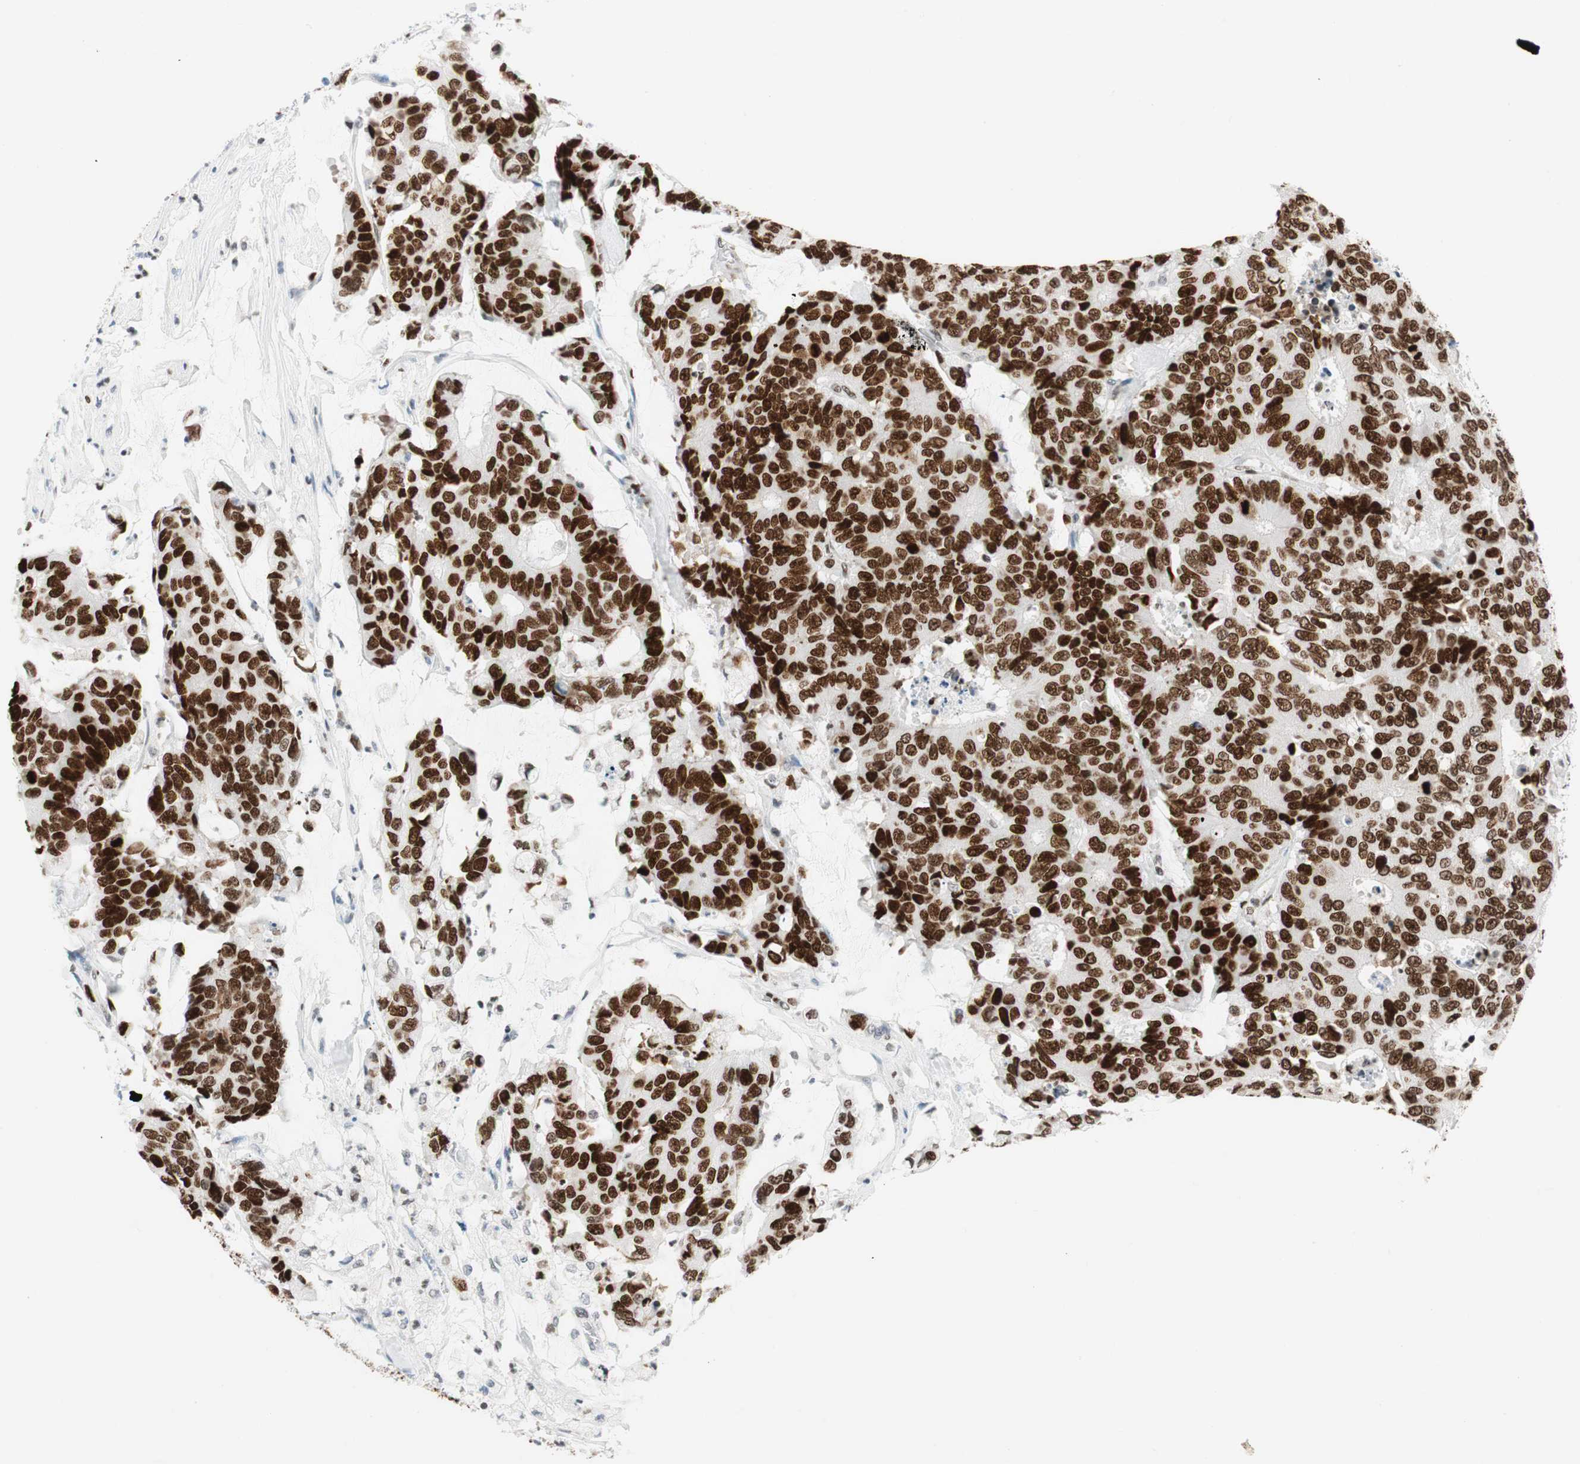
{"staining": {"intensity": "strong", "quantity": ">75%", "location": "nuclear"}, "tissue": "colorectal cancer", "cell_type": "Tumor cells", "image_type": "cancer", "snomed": [{"axis": "morphology", "description": "Adenocarcinoma, NOS"}, {"axis": "topography", "description": "Colon"}], "caption": "A micrograph showing strong nuclear positivity in approximately >75% of tumor cells in colorectal cancer (adenocarcinoma), as visualized by brown immunohistochemical staining.", "gene": "EZH2", "patient": {"sex": "female", "age": 86}}